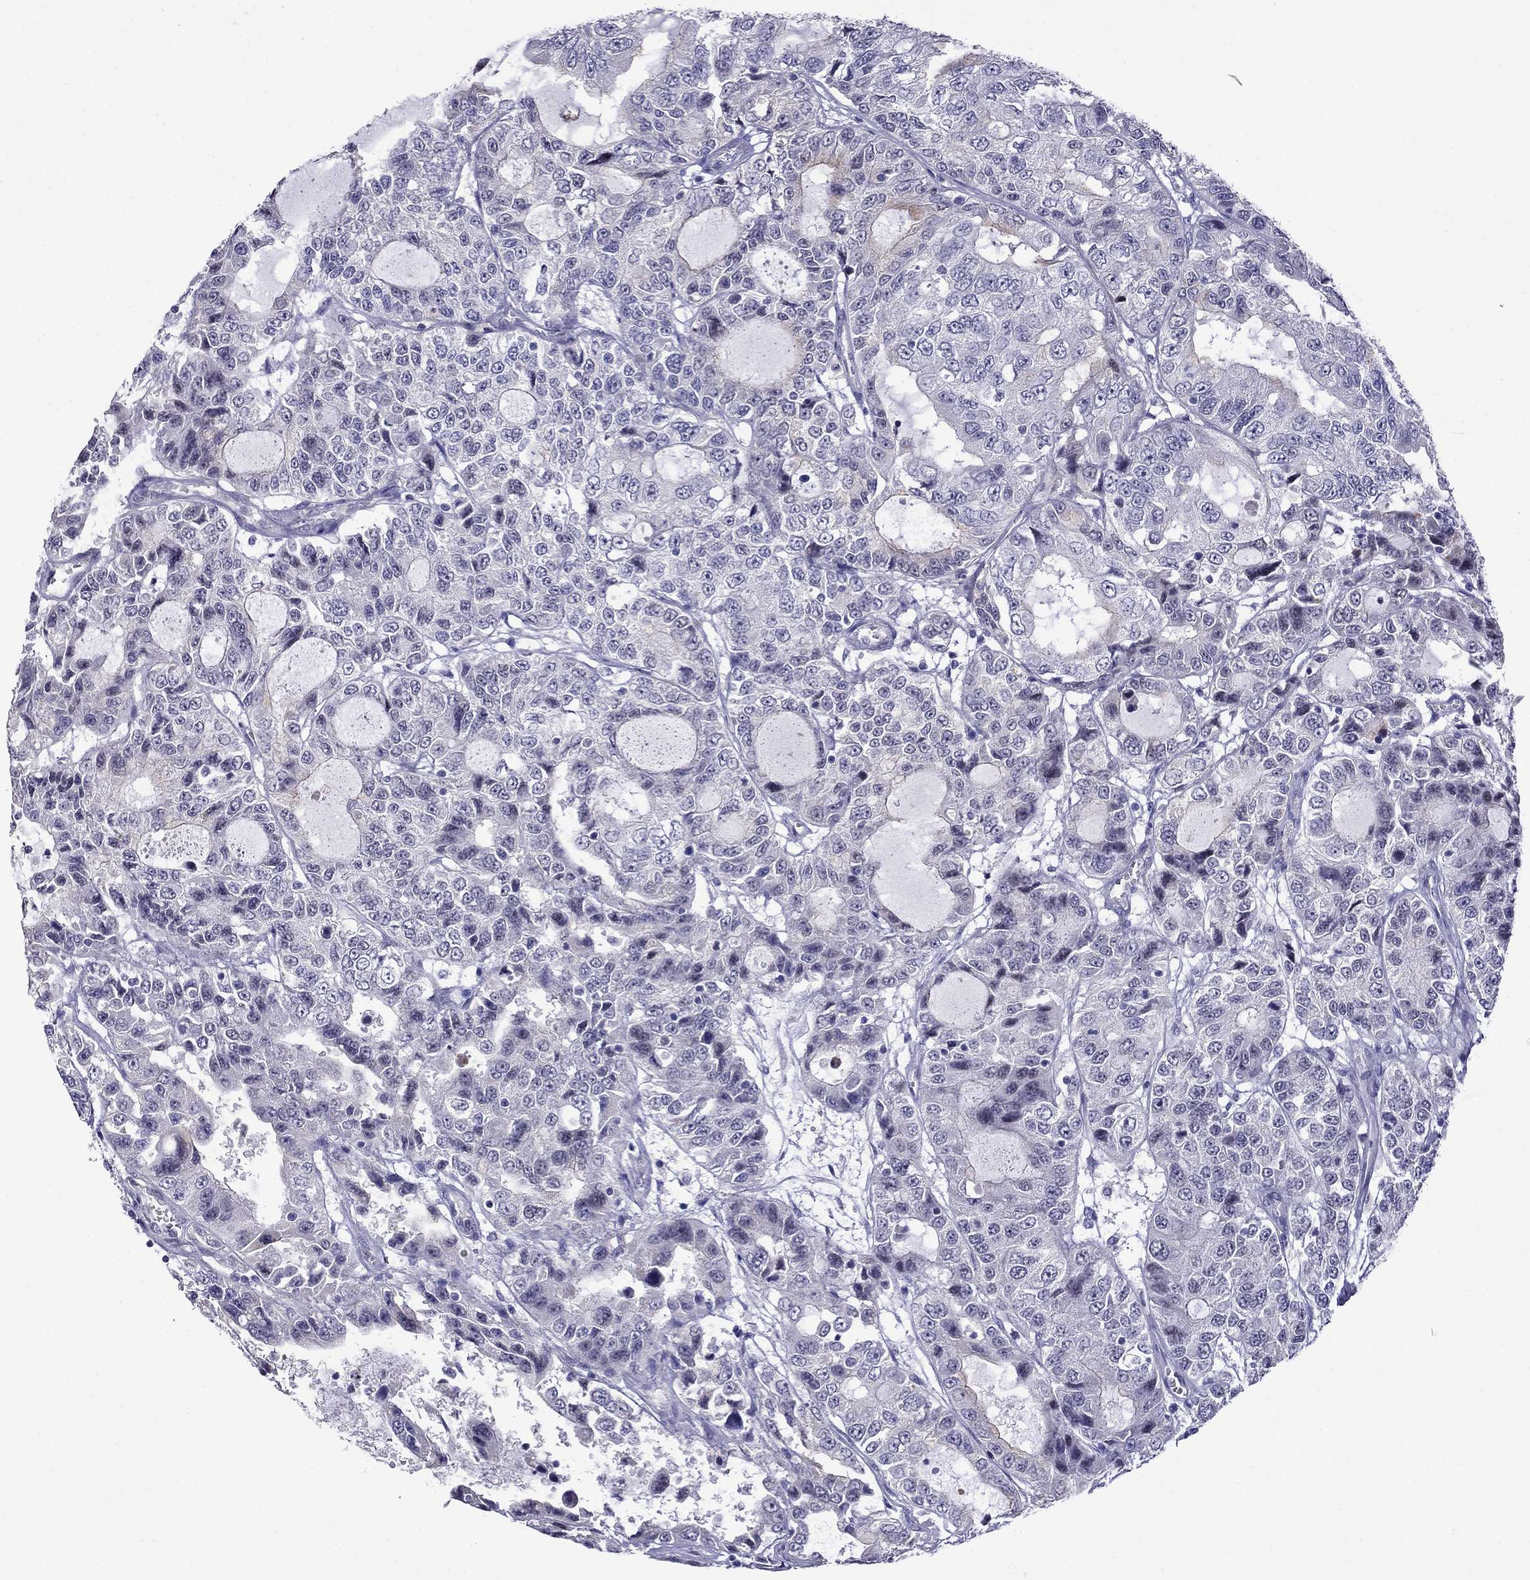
{"staining": {"intensity": "negative", "quantity": "none", "location": "none"}, "tissue": "urothelial cancer", "cell_type": "Tumor cells", "image_type": "cancer", "snomed": [{"axis": "morphology", "description": "Urothelial carcinoma, NOS"}, {"axis": "morphology", "description": "Urothelial carcinoma, High grade"}, {"axis": "topography", "description": "Urinary bladder"}], "caption": "This is a photomicrograph of immunohistochemistry (IHC) staining of urothelial cancer, which shows no staining in tumor cells.", "gene": "STAR", "patient": {"sex": "female", "age": 73}}